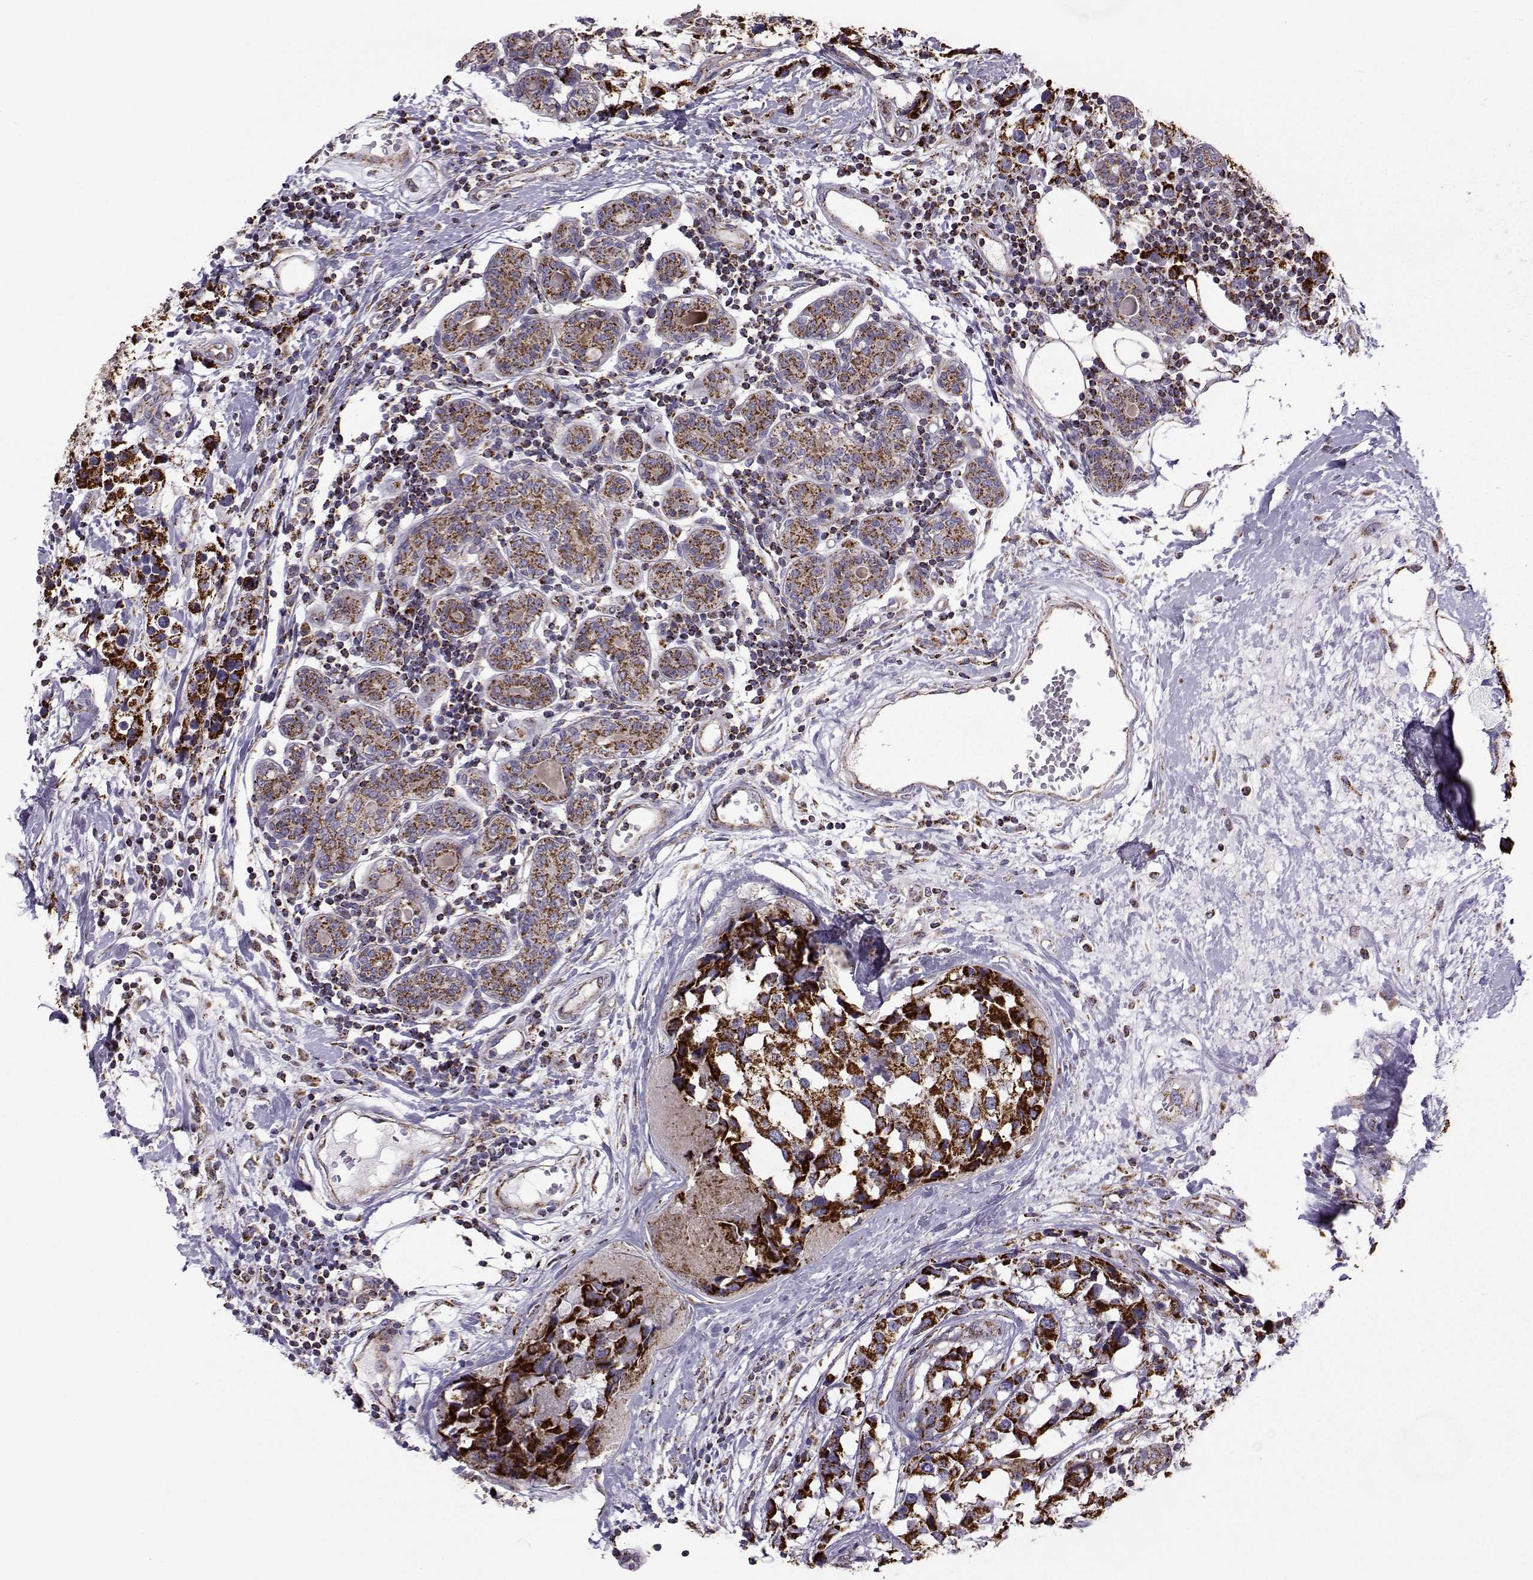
{"staining": {"intensity": "strong", "quantity": ">75%", "location": "cytoplasmic/membranous"}, "tissue": "breast cancer", "cell_type": "Tumor cells", "image_type": "cancer", "snomed": [{"axis": "morphology", "description": "Lobular carcinoma"}, {"axis": "topography", "description": "Breast"}], "caption": "Tumor cells reveal high levels of strong cytoplasmic/membranous expression in about >75% of cells in breast lobular carcinoma.", "gene": "NECAB3", "patient": {"sex": "female", "age": 59}}